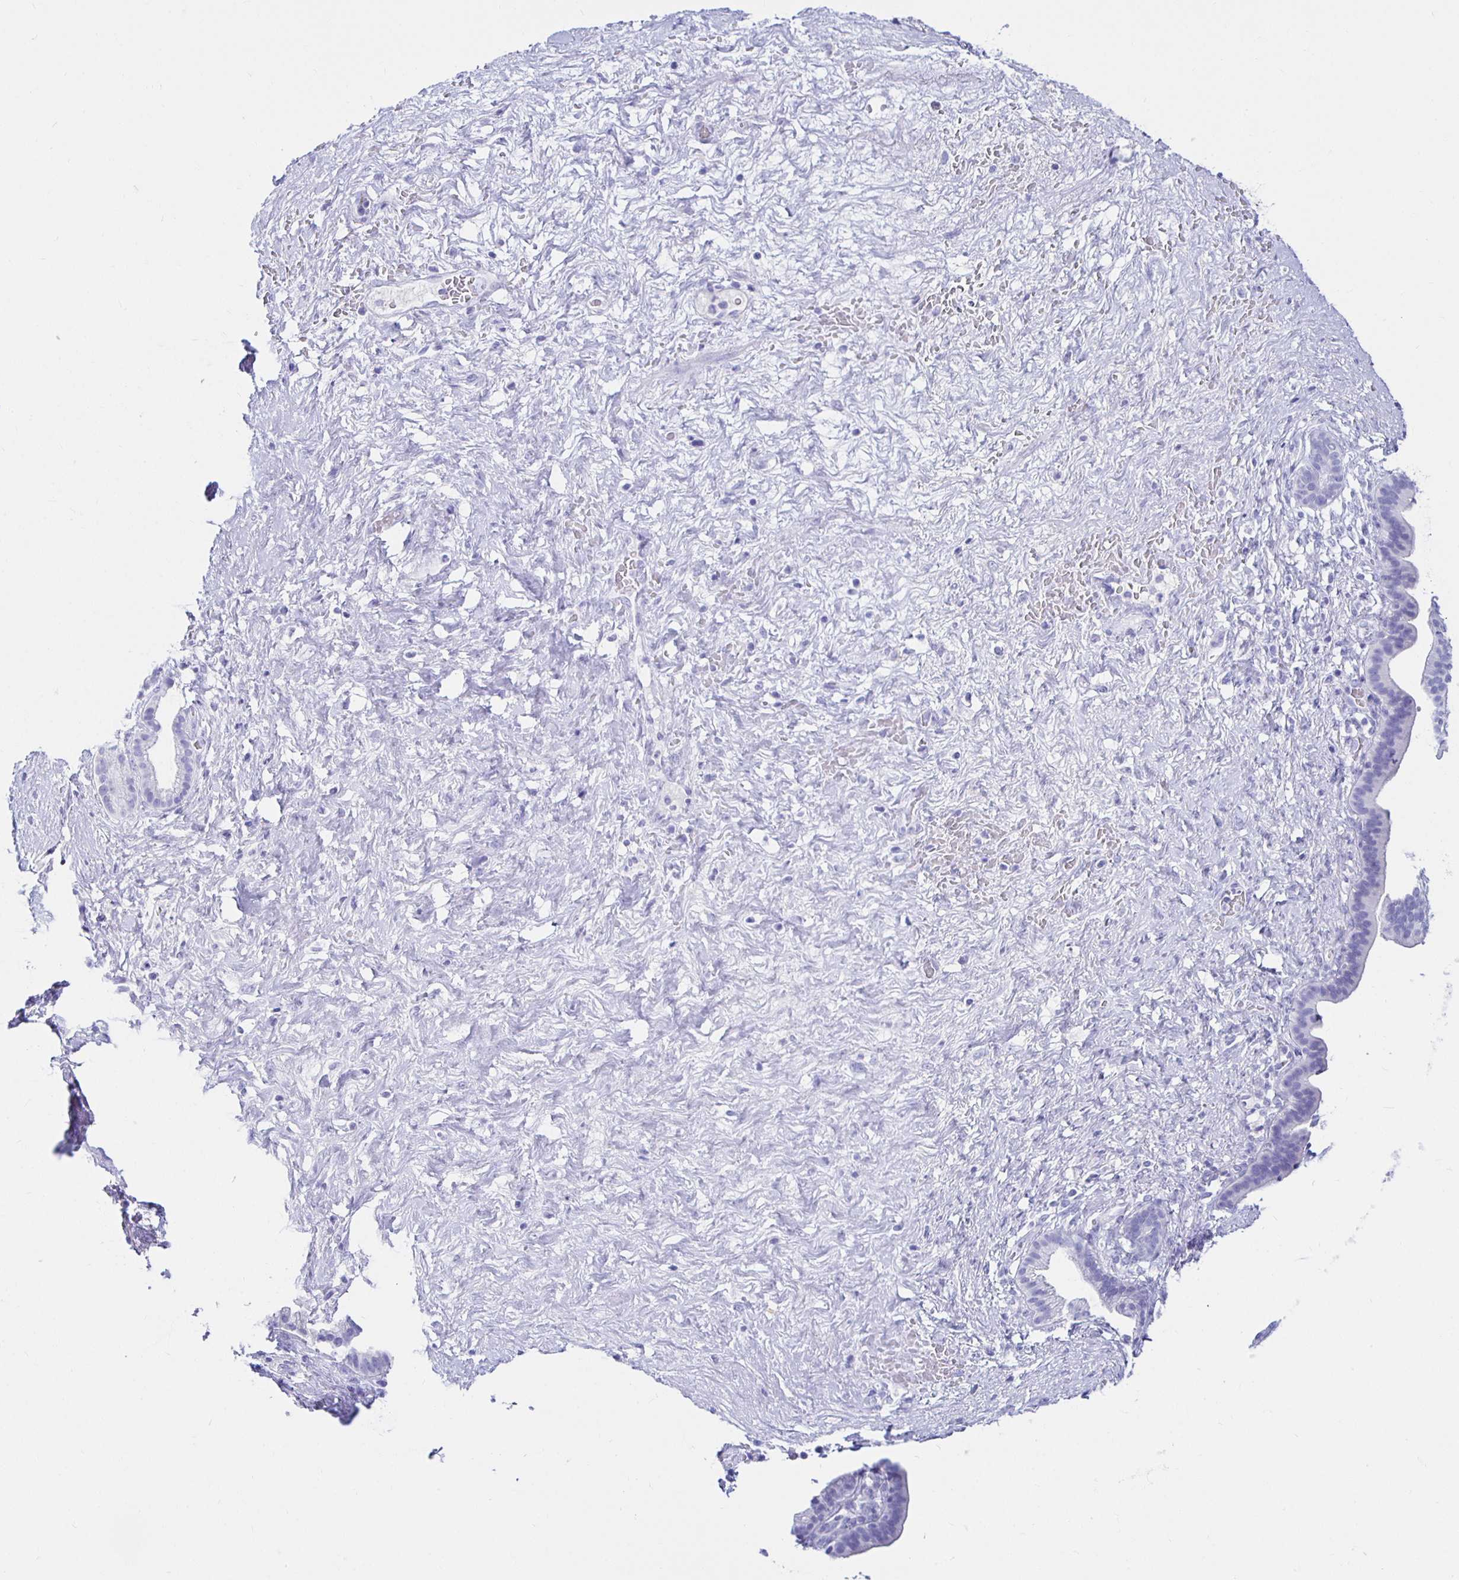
{"staining": {"intensity": "negative", "quantity": "none", "location": "none"}, "tissue": "pancreatic cancer", "cell_type": "Tumor cells", "image_type": "cancer", "snomed": [{"axis": "morphology", "description": "Adenocarcinoma, NOS"}, {"axis": "topography", "description": "Pancreas"}], "caption": "This histopathology image is of pancreatic adenocarcinoma stained with immunohistochemistry (IHC) to label a protein in brown with the nuclei are counter-stained blue. There is no expression in tumor cells.", "gene": "UMOD", "patient": {"sex": "male", "age": 44}}